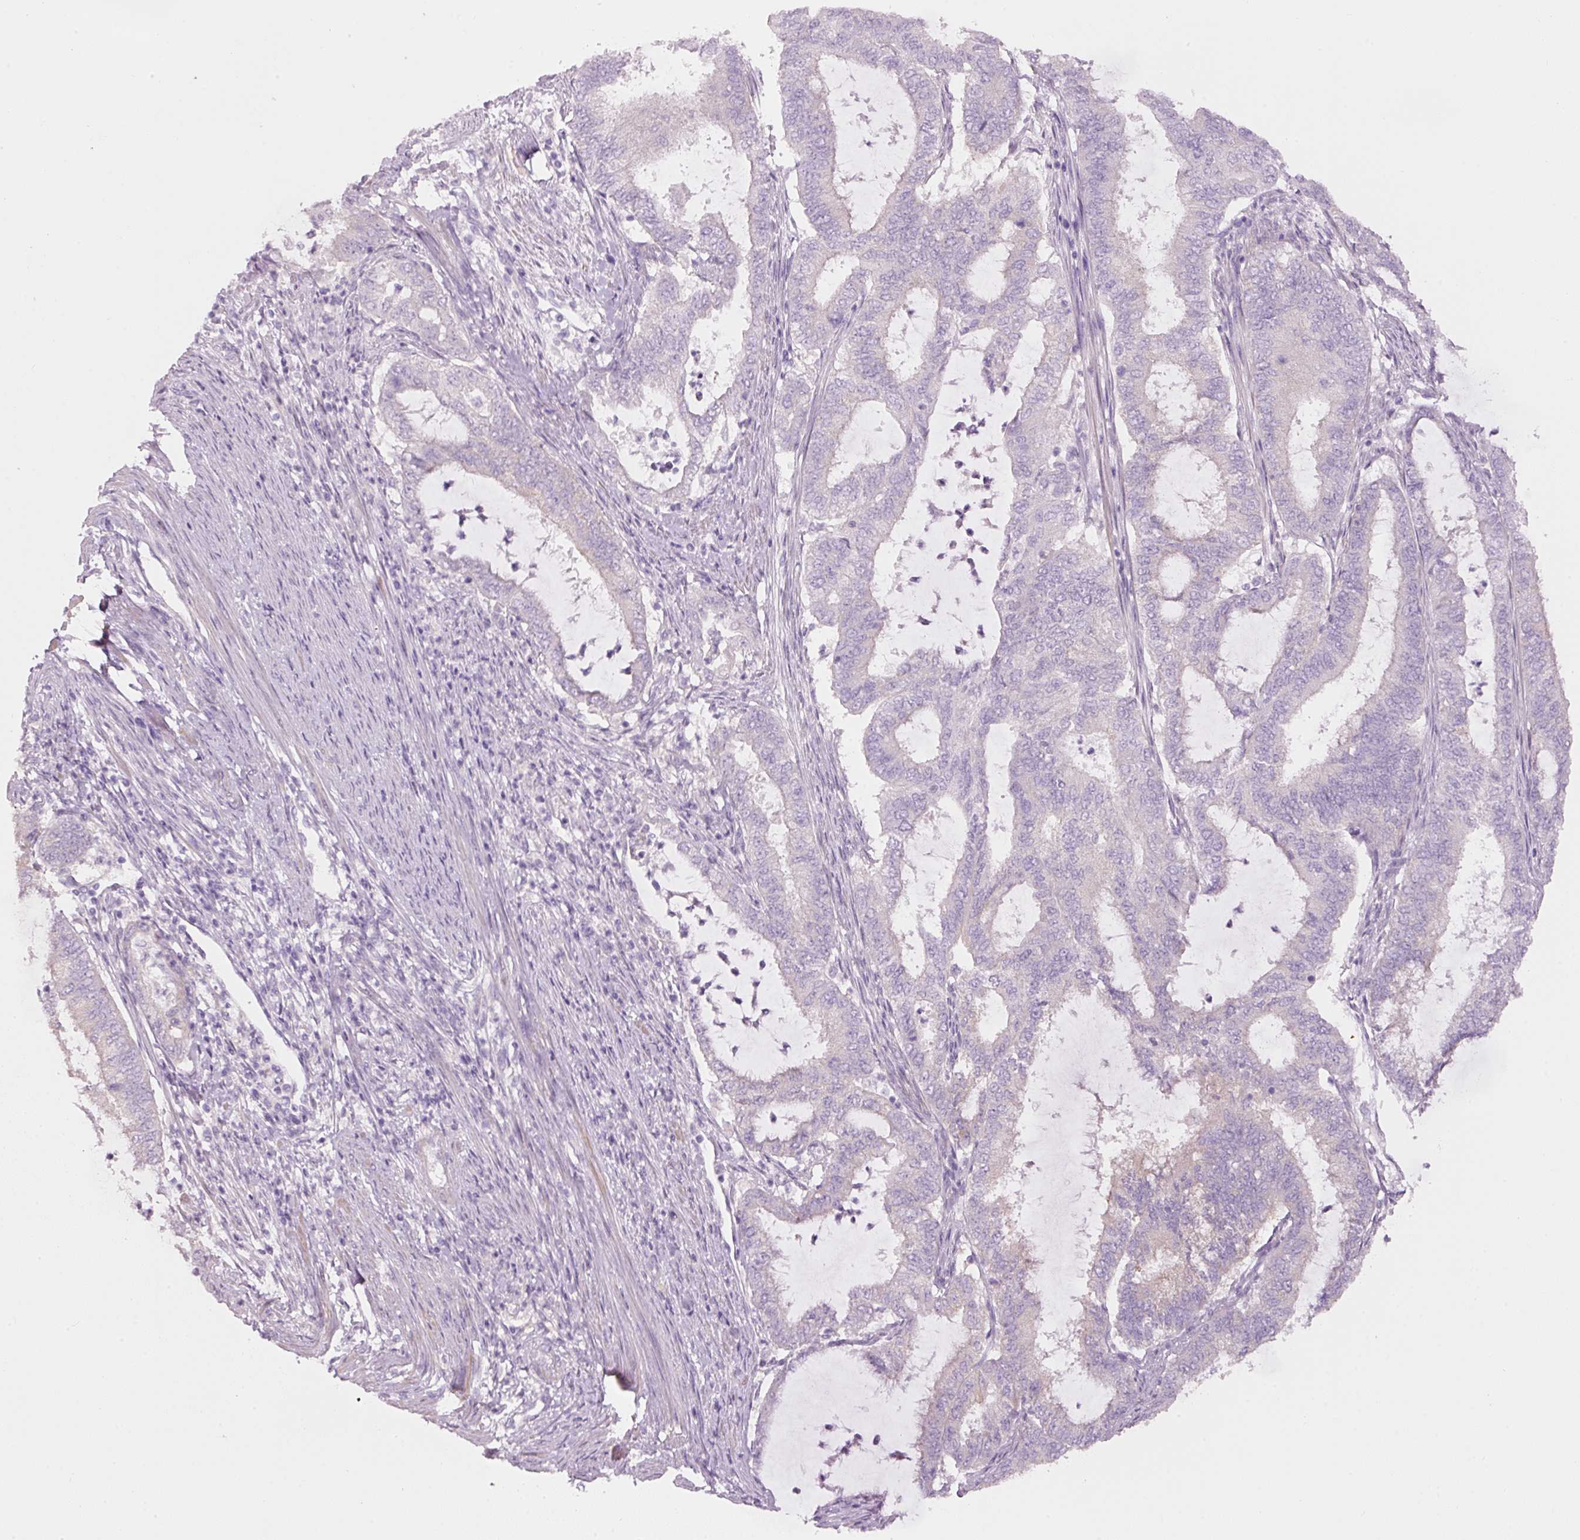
{"staining": {"intensity": "negative", "quantity": "none", "location": "none"}, "tissue": "endometrial cancer", "cell_type": "Tumor cells", "image_type": "cancer", "snomed": [{"axis": "morphology", "description": "Adenocarcinoma, NOS"}, {"axis": "topography", "description": "Endometrium"}], "caption": "An immunohistochemistry (IHC) photomicrograph of adenocarcinoma (endometrial) is shown. There is no staining in tumor cells of adenocarcinoma (endometrial).", "gene": "PDXDC1", "patient": {"sex": "female", "age": 51}}